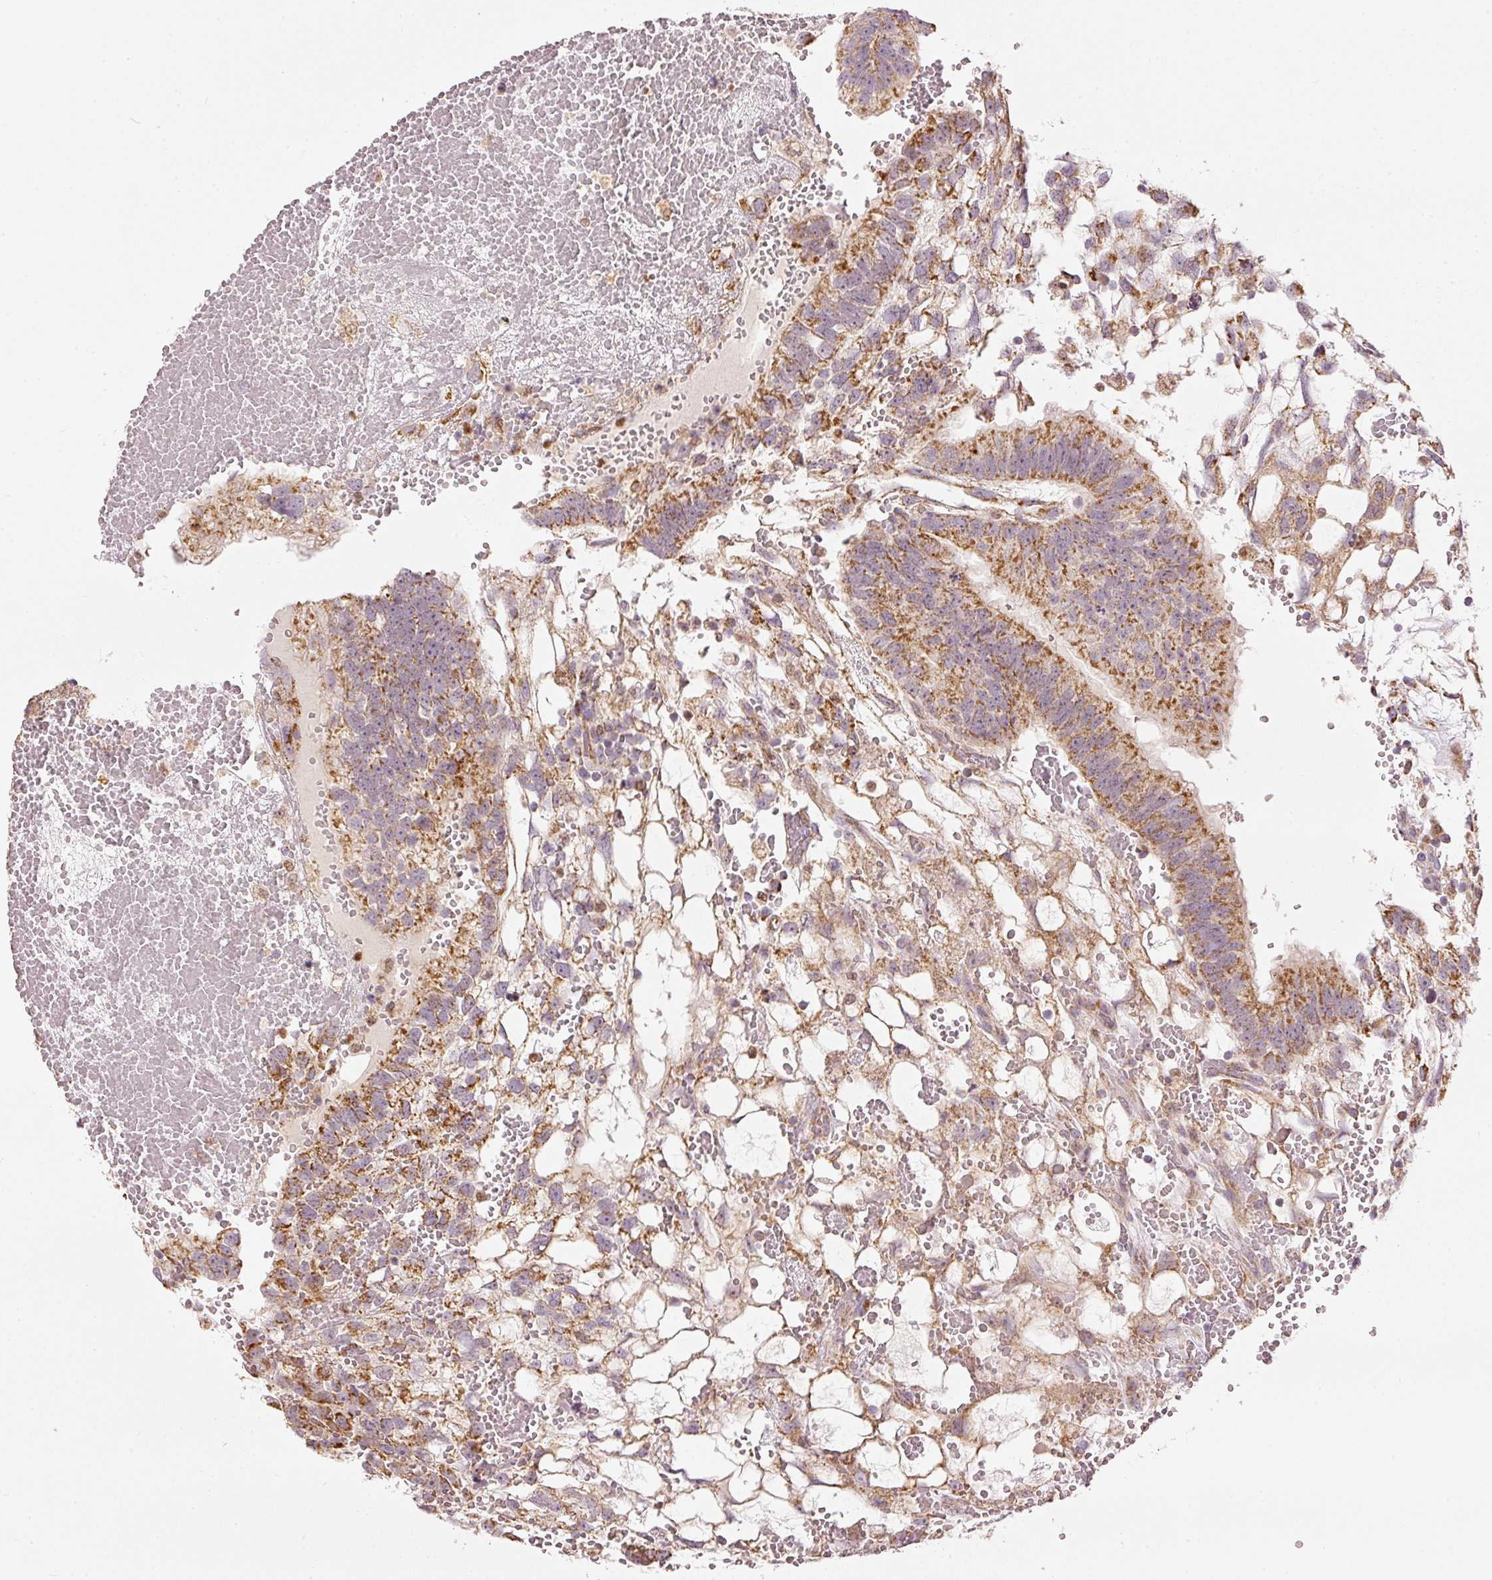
{"staining": {"intensity": "moderate", "quantity": ">75%", "location": "cytoplasmic/membranous"}, "tissue": "testis cancer", "cell_type": "Tumor cells", "image_type": "cancer", "snomed": [{"axis": "morphology", "description": "Normal tissue, NOS"}, {"axis": "morphology", "description": "Carcinoma, Embryonal, NOS"}, {"axis": "topography", "description": "Testis"}], "caption": "About >75% of tumor cells in testis cancer (embryonal carcinoma) reveal moderate cytoplasmic/membranous protein staining as visualized by brown immunohistochemical staining.", "gene": "MTHFD1L", "patient": {"sex": "male", "age": 32}}